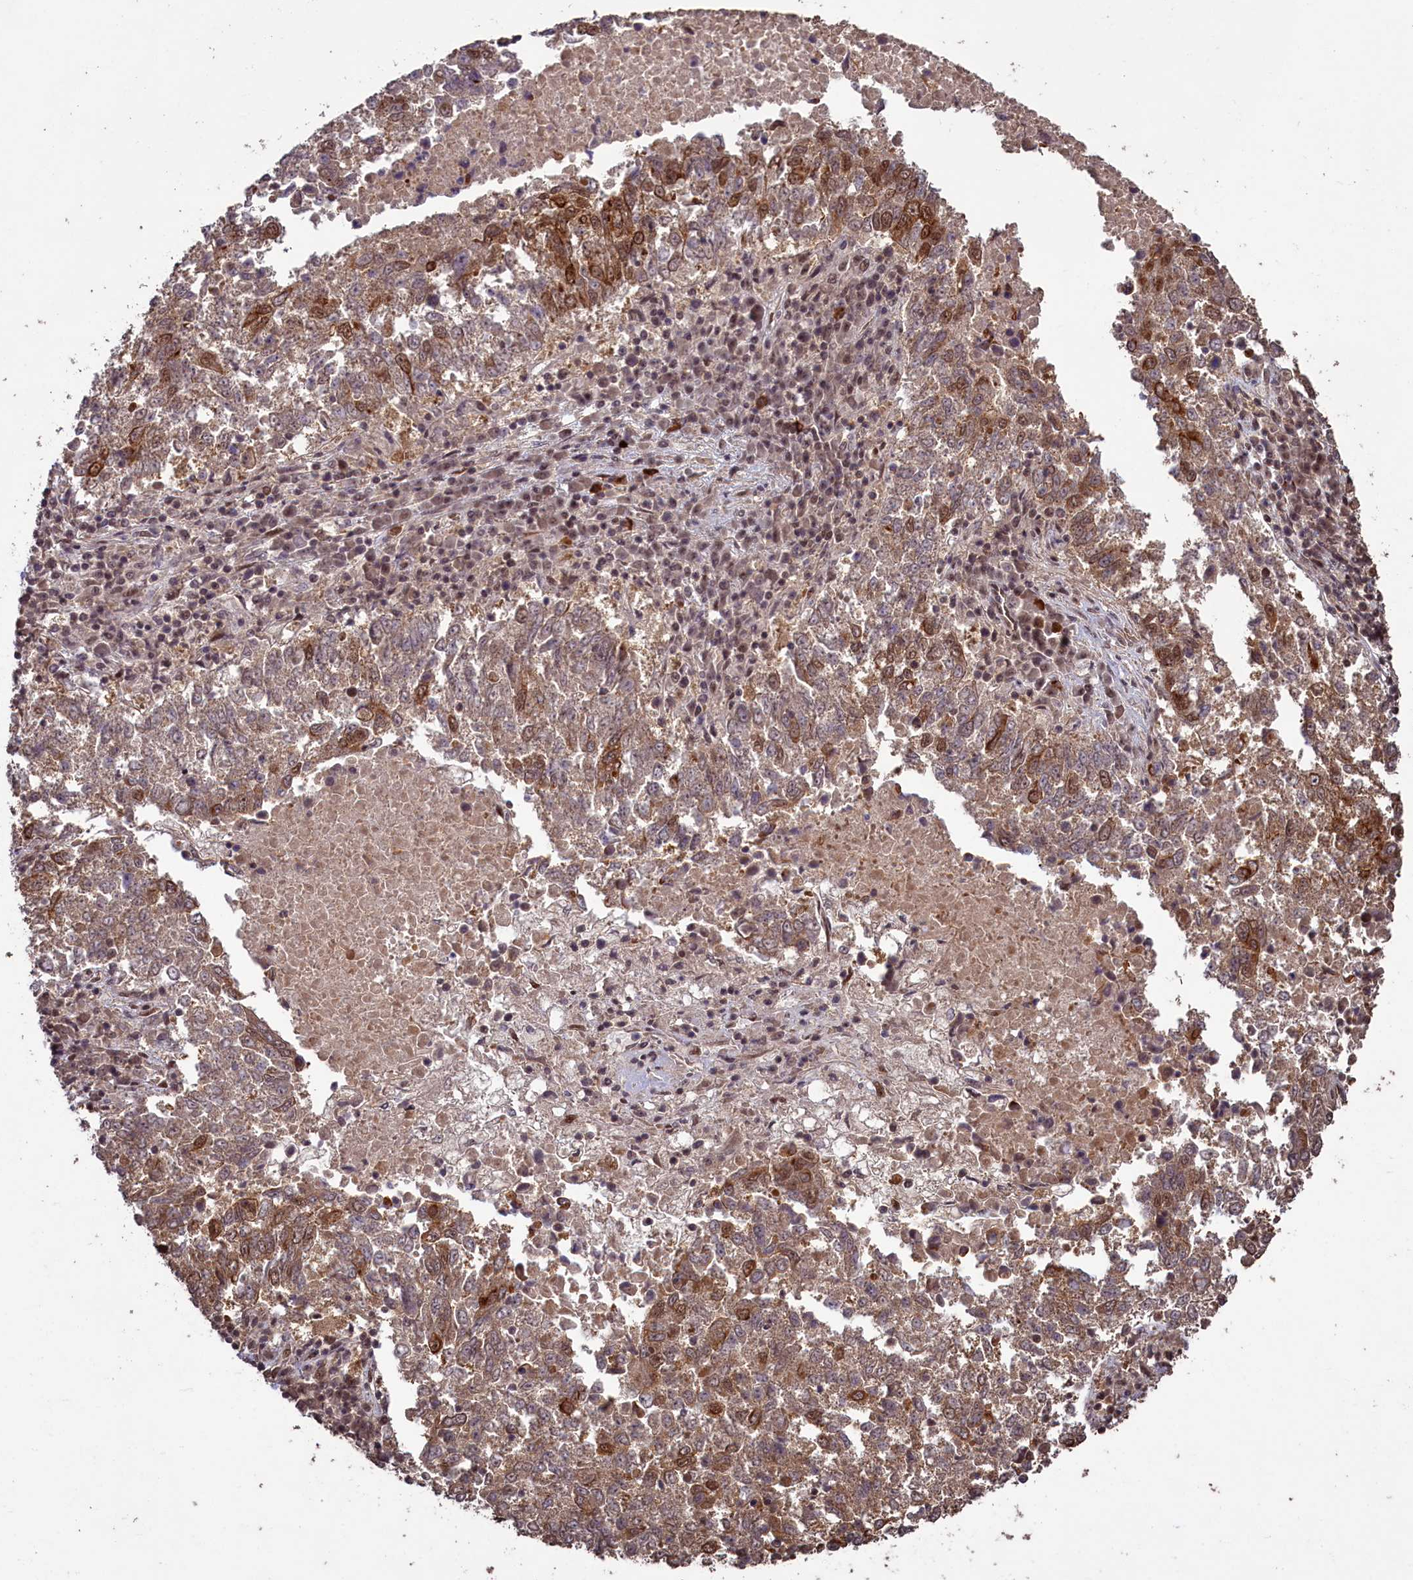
{"staining": {"intensity": "moderate", "quantity": "25%-75%", "location": "cytoplasmic/membranous,nuclear"}, "tissue": "lung cancer", "cell_type": "Tumor cells", "image_type": "cancer", "snomed": [{"axis": "morphology", "description": "Squamous cell carcinoma, NOS"}, {"axis": "topography", "description": "Lung"}], "caption": "Protein expression analysis of lung cancer (squamous cell carcinoma) demonstrates moderate cytoplasmic/membranous and nuclear positivity in about 25%-75% of tumor cells.", "gene": "NAE1", "patient": {"sex": "male", "age": 73}}